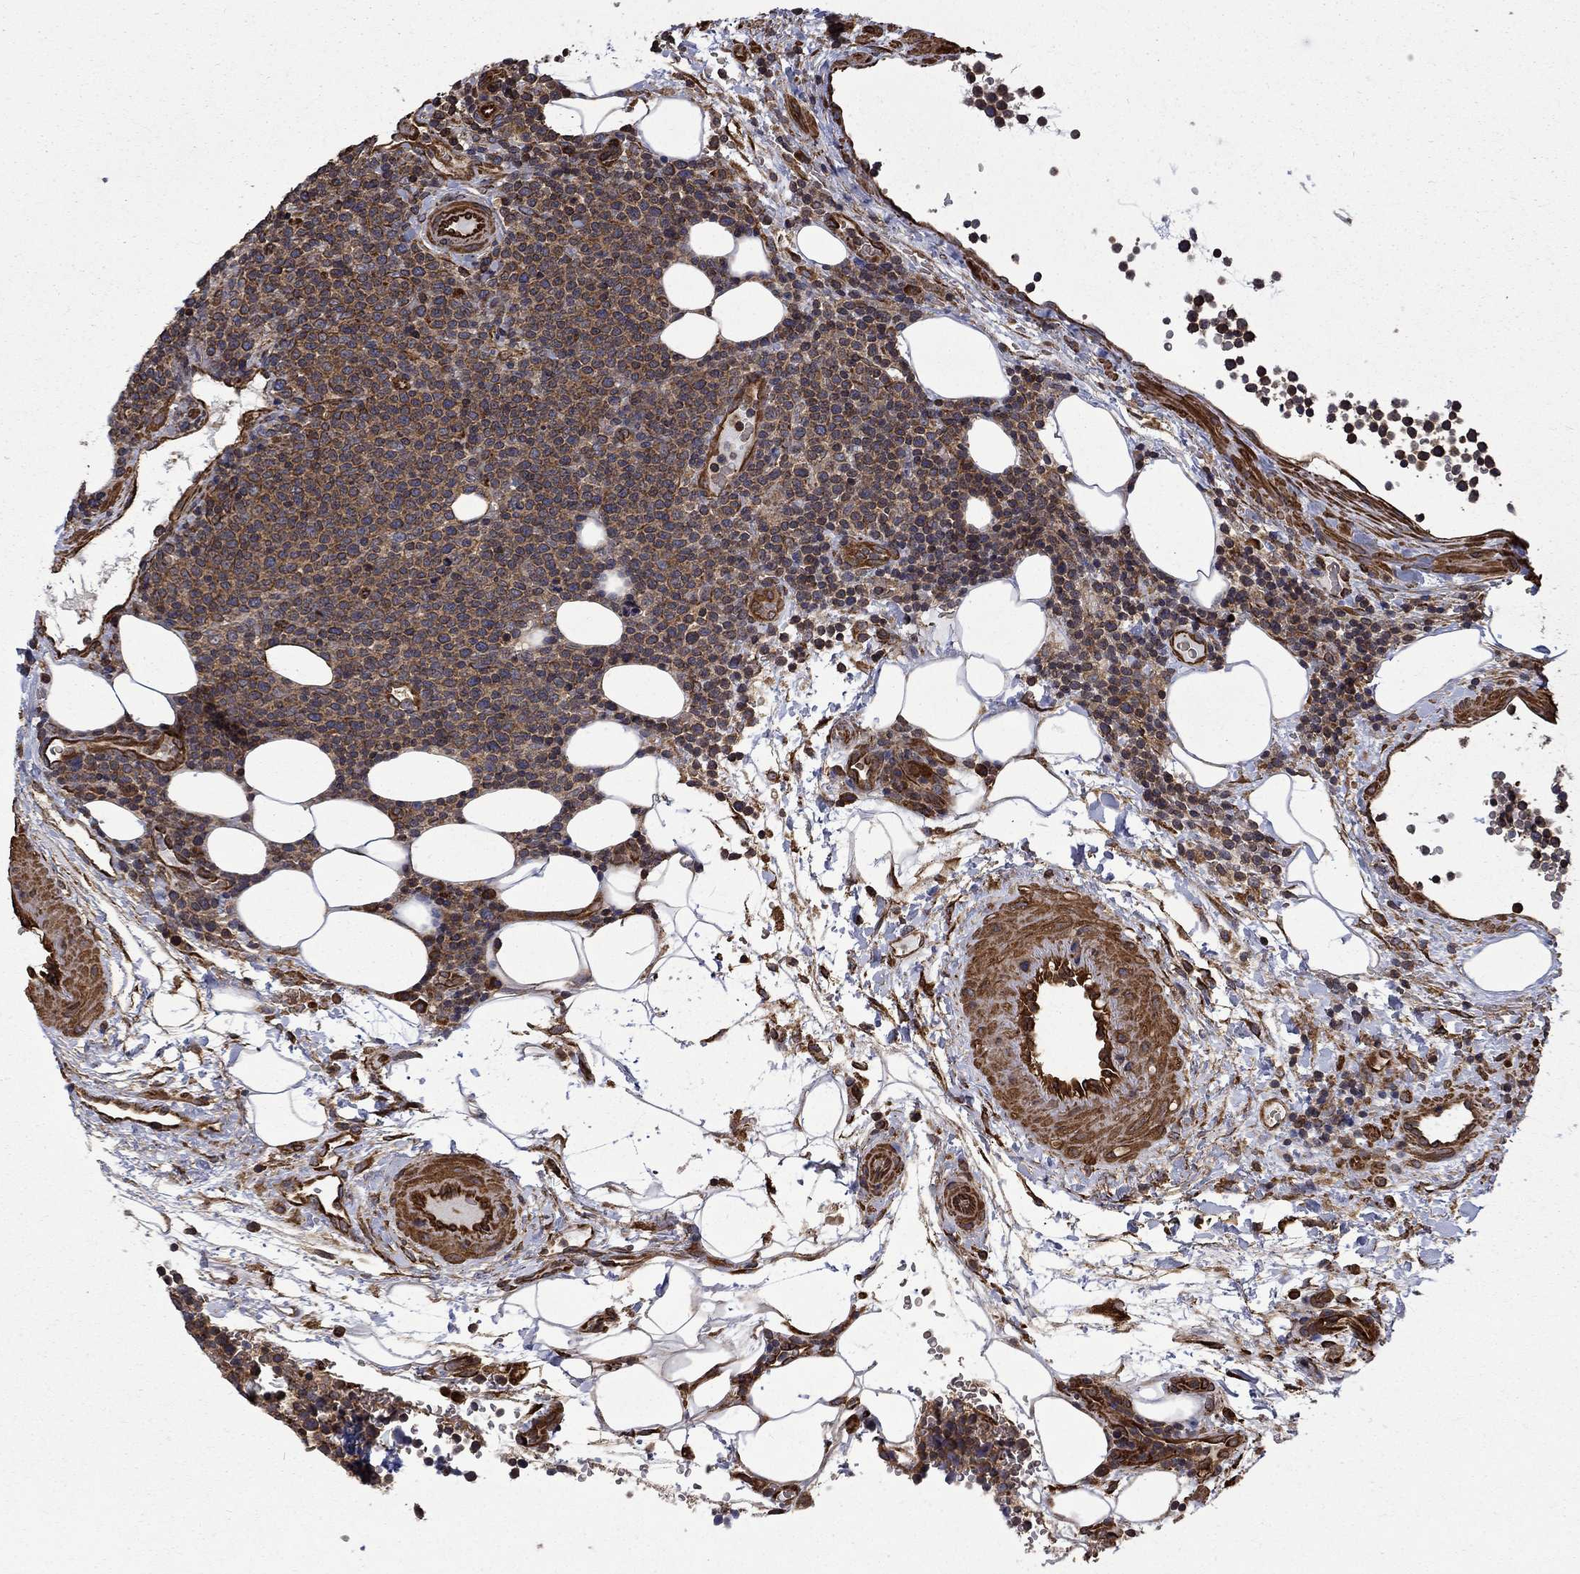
{"staining": {"intensity": "moderate", "quantity": "25%-75%", "location": "cytoplasmic/membranous"}, "tissue": "lymphoma", "cell_type": "Tumor cells", "image_type": "cancer", "snomed": [{"axis": "morphology", "description": "Malignant lymphoma, non-Hodgkin's type, High grade"}, {"axis": "topography", "description": "Lymph node"}], "caption": "Immunohistochemical staining of lymphoma displays medium levels of moderate cytoplasmic/membranous positivity in about 25%-75% of tumor cells.", "gene": "CUTC", "patient": {"sex": "male", "age": 61}}